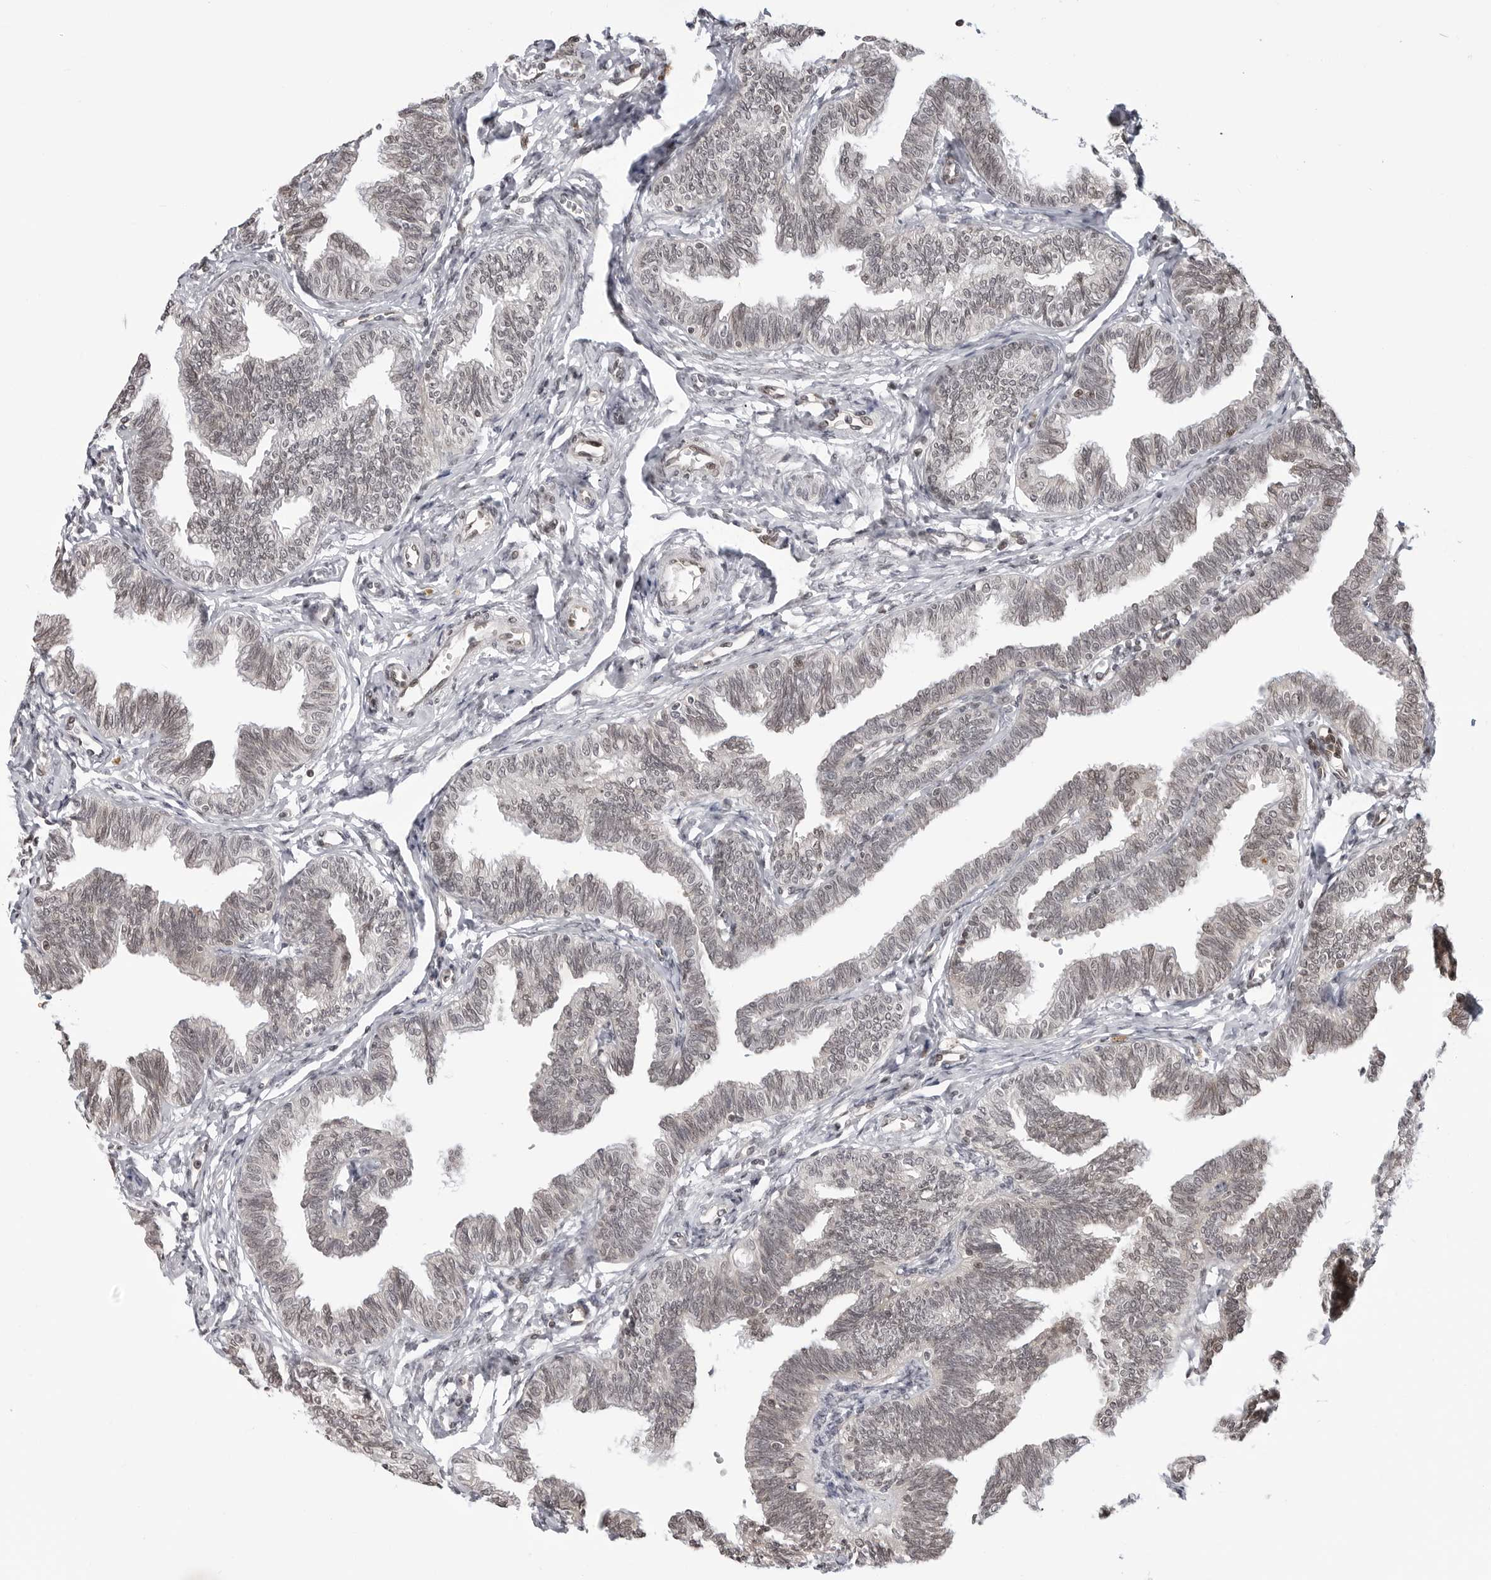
{"staining": {"intensity": "moderate", "quantity": "25%-75%", "location": "cytoplasmic/membranous,nuclear"}, "tissue": "fallopian tube", "cell_type": "Glandular cells", "image_type": "normal", "snomed": [{"axis": "morphology", "description": "Normal tissue, NOS"}, {"axis": "topography", "description": "Fallopian tube"}, {"axis": "topography", "description": "Ovary"}], "caption": "Moderate cytoplasmic/membranous,nuclear expression for a protein is present in about 25%-75% of glandular cells of normal fallopian tube using IHC.", "gene": "C8orf33", "patient": {"sex": "female", "age": 23}}